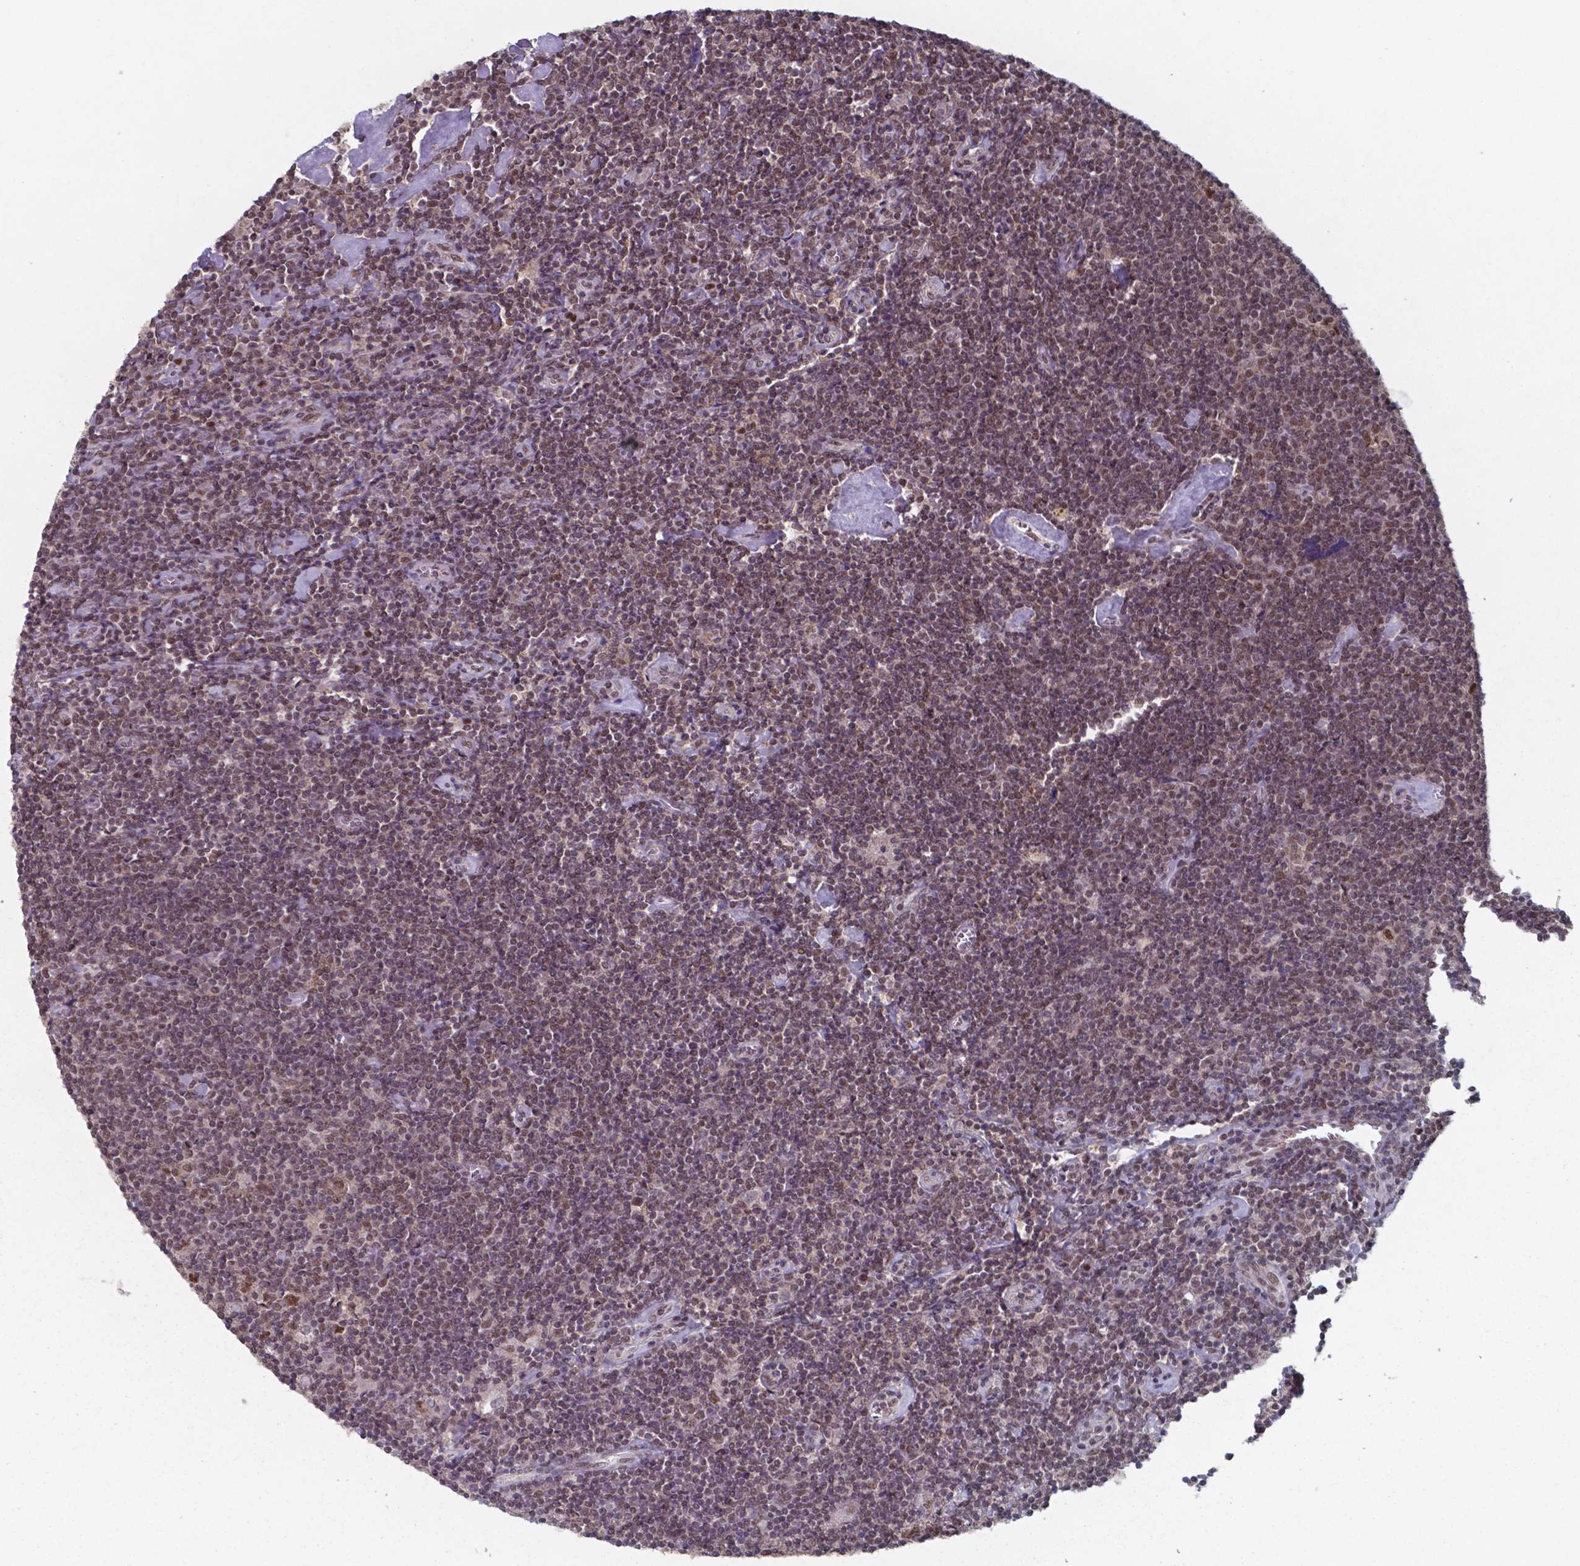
{"staining": {"intensity": "moderate", "quantity": "25%-75%", "location": "nuclear"}, "tissue": "lymphoma", "cell_type": "Tumor cells", "image_type": "cancer", "snomed": [{"axis": "morphology", "description": "Hodgkin's disease, NOS"}, {"axis": "topography", "description": "Lymph node"}], "caption": "IHC photomicrograph of neoplastic tissue: lymphoma stained using immunohistochemistry exhibits medium levels of moderate protein expression localized specifically in the nuclear of tumor cells, appearing as a nuclear brown color.", "gene": "UBA1", "patient": {"sex": "male", "age": 40}}